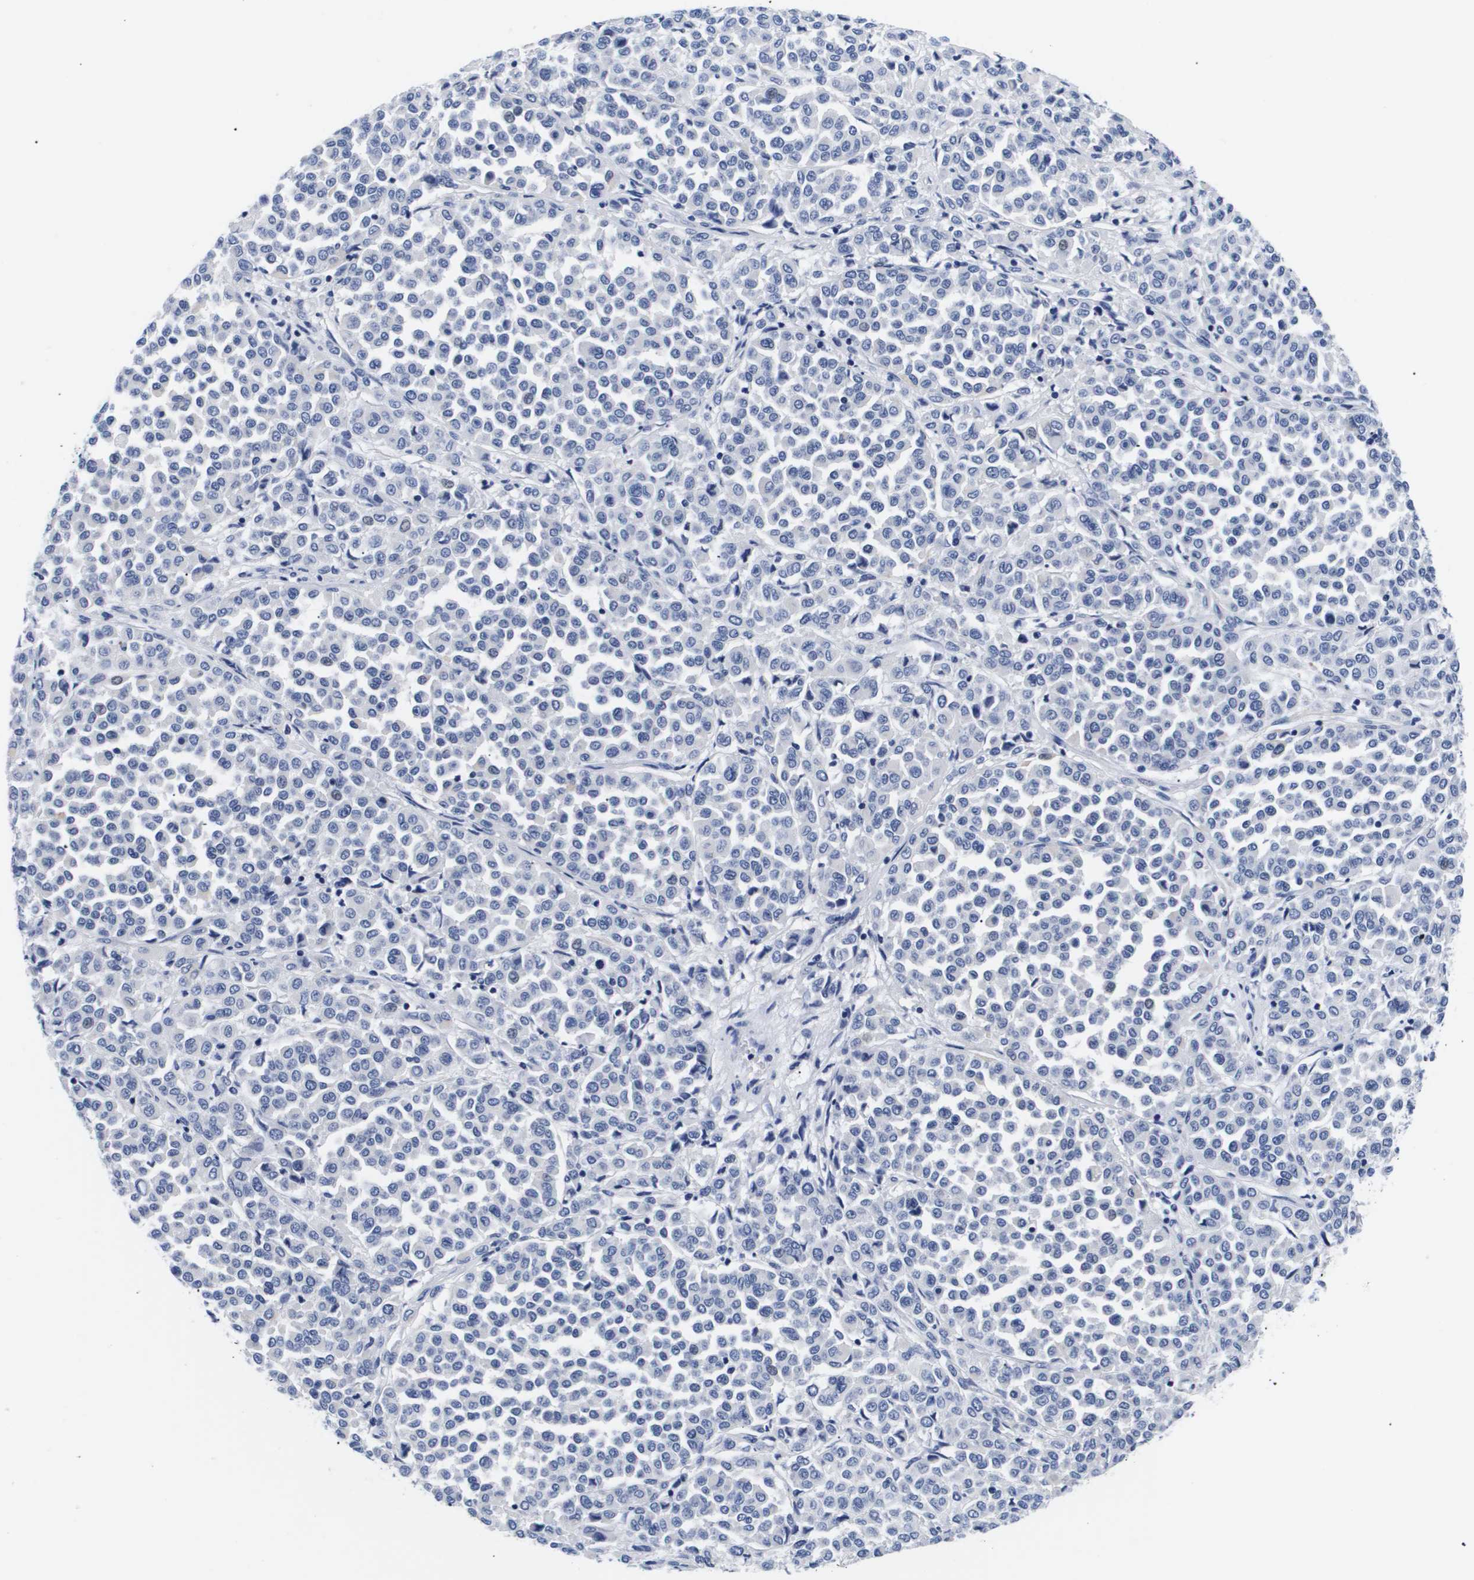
{"staining": {"intensity": "negative", "quantity": "none", "location": "none"}, "tissue": "melanoma", "cell_type": "Tumor cells", "image_type": "cancer", "snomed": [{"axis": "morphology", "description": "Malignant melanoma, Metastatic site"}, {"axis": "topography", "description": "Pancreas"}], "caption": "The image shows no staining of tumor cells in malignant melanoma (metastatic site). (Stains: DAB IHC with hematoxylin counter stain, Microscopy: brightfield microscopy at high magnification).", "gene": "SHD", "patient": {"sex": "female", "age": 30}}